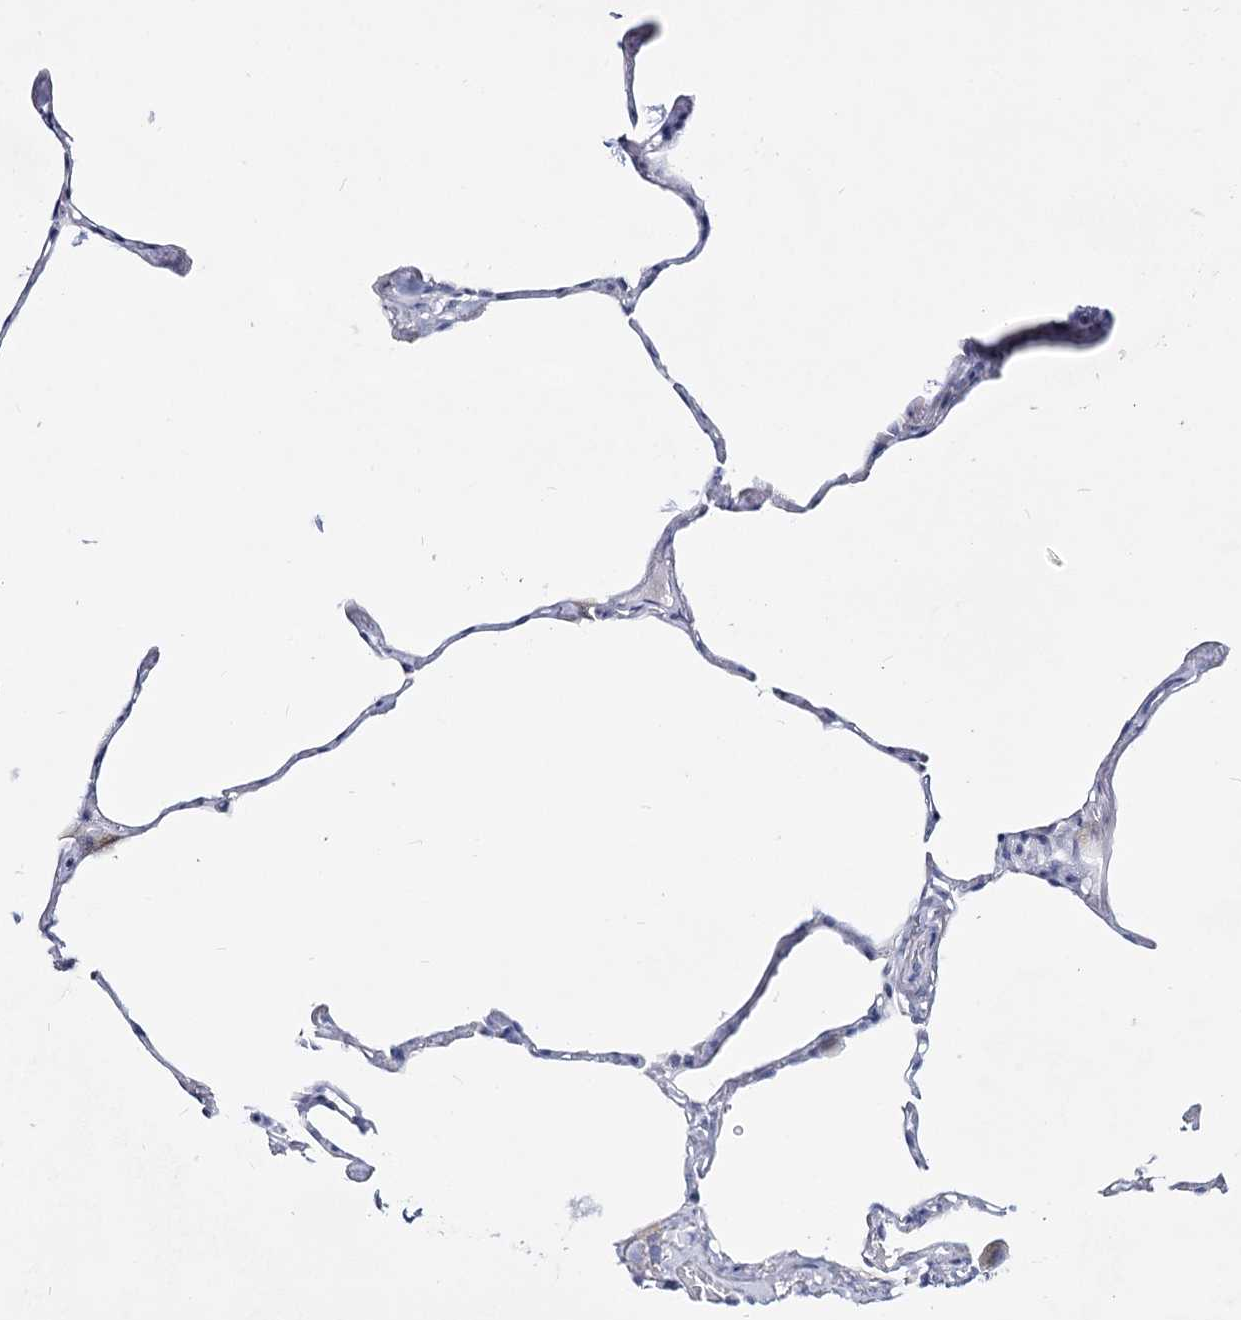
{"staining": {"intensity": "negative", "quantity": "none", "location": "none"}, "tissue": "lung", "cell_type": "Alveolar cells", "image_type": "normal", "snomed": [{"axis": "morphology", "description": "Normal tissue, NOS"}, {"axis": "topography", "description": "Lung"}], "caption": "Immunohistochemical staining of normal human lung shows no significant expression in alveolar cells.", "gene": "SLC17A2", "patient": {"sex": "male", "age": 65}}